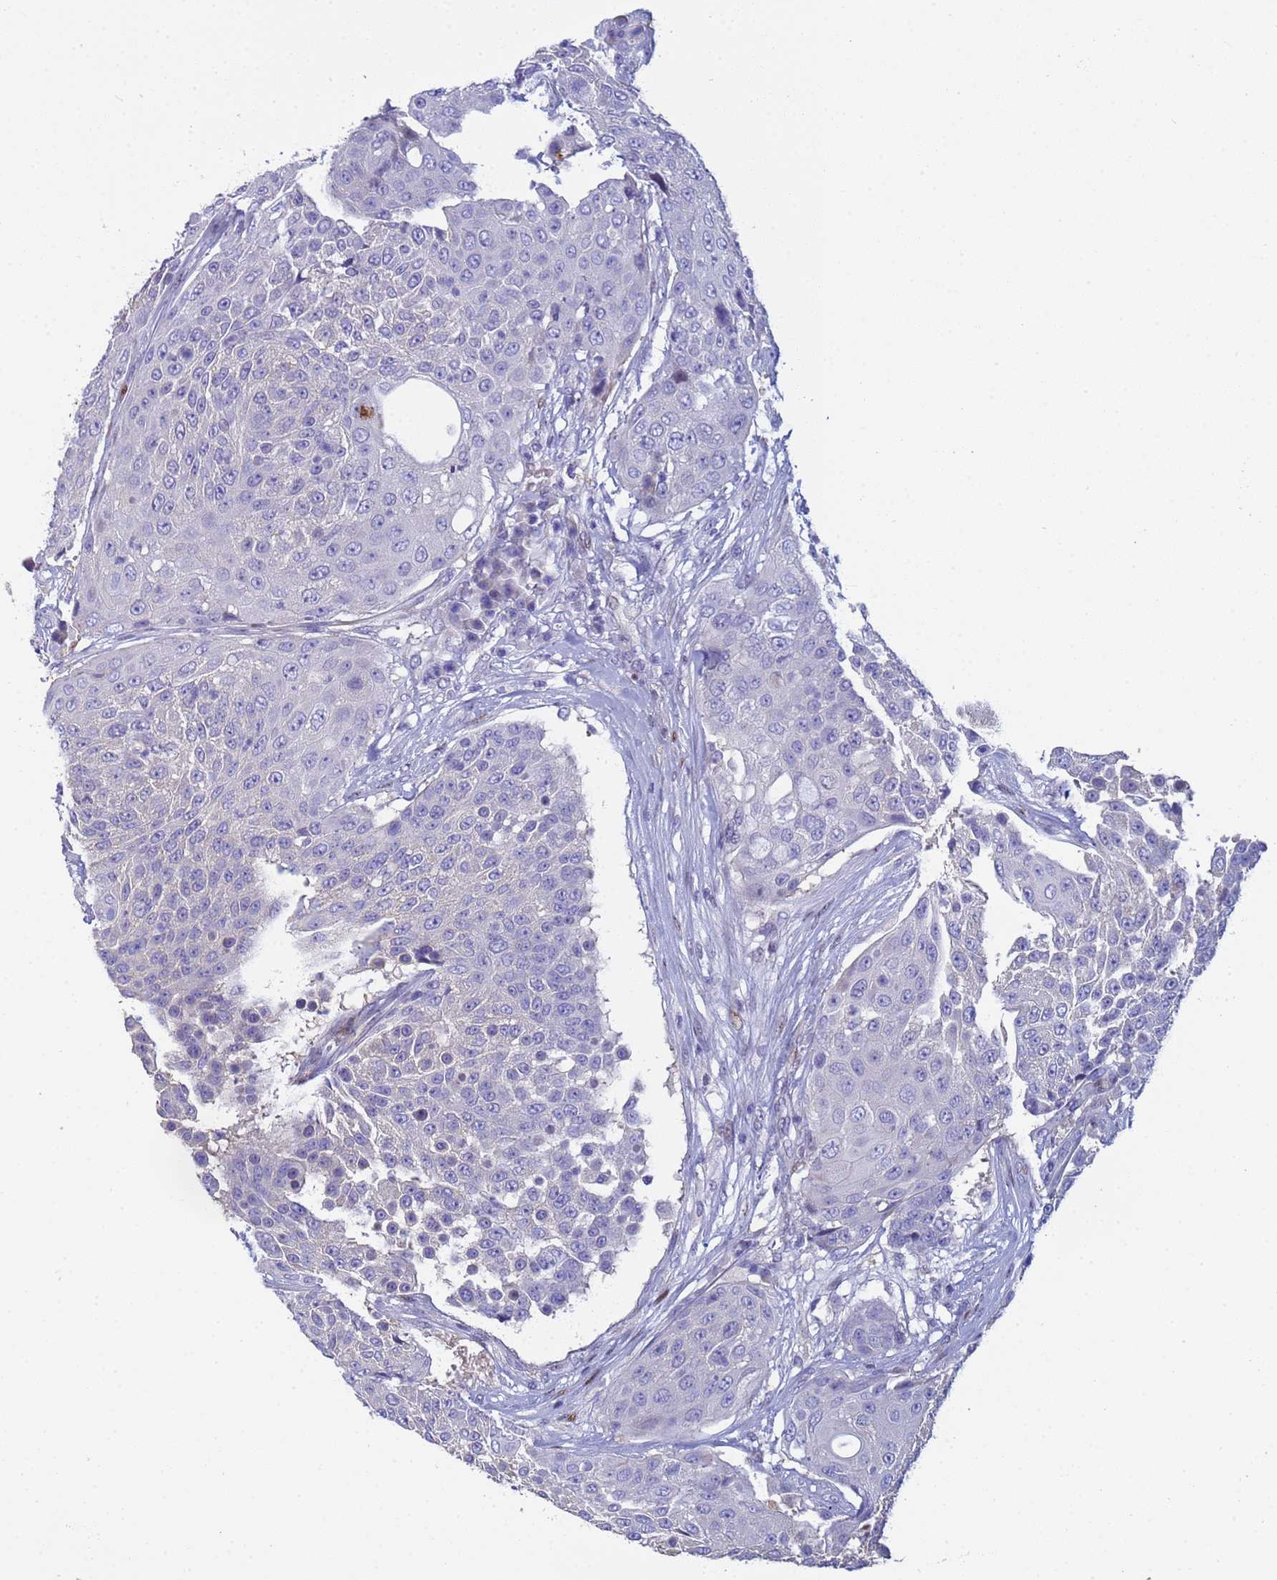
{"staining": {"intensity": "negative", "quantity": "none", "location": "none"}, "tissue": "urothelial cancer", "cell_type": "Tumor cells", "image_type": "cancer", "snomed": [{"axis": "morphology", "description": "Urothelial carcinoma, High grade"}, {"axis": "topography", "description": "Urinary bladder"}], "caption": "Immunohistochemistry (IHC) micrograph of urothelial cancer stained for a protein (brown), which demonstrates no staining in tumor cells. (Immunohistochemistry (IHC), brightfield microscopy, high magnification).", "gene": "PPP6R1", "patient": {"sex": "female", "age": 63}}